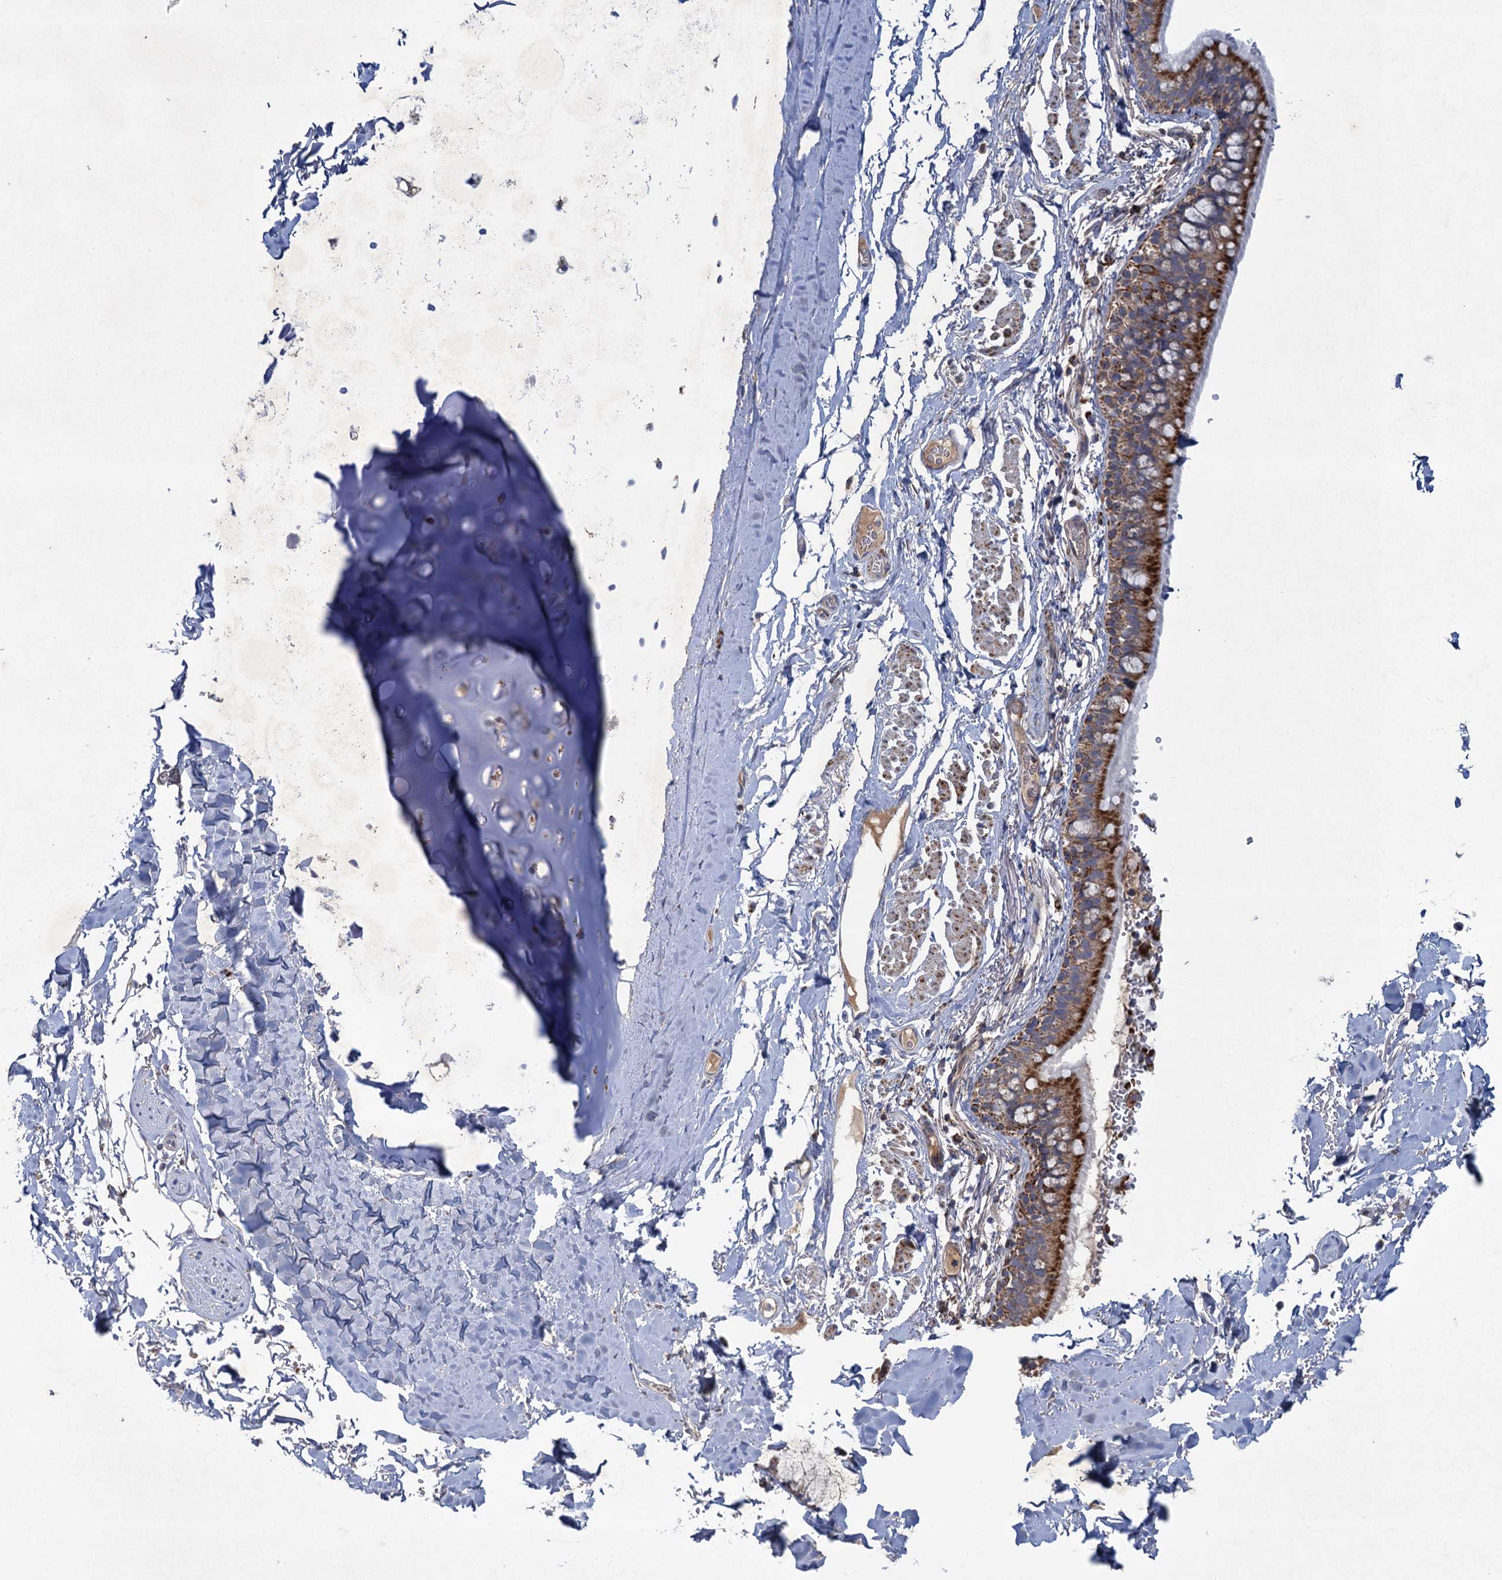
{"staining": {"intensity": "moderate", "quantity": "25%-75%", "location": "cytoplasmic/membranous"}, "tissue": "adipose tissue", "cell_type": "Adipocytes", "image_type": "normal", "snomed": [{"axis": "morphology", "description": "Normal tissue, NOS"}, {"axis": "topography", "description": "Lymph node"}, {"axis": "topography", "description": "Bronchus"}], "caption": "Immunohistochemical staining of benign adipose tissue demonstrates medium levels of moderate cytoplasmic/membranous expression in approximately 25%-75% of adipocytes. Ihc stains the protein in brown and the nuclei are stained blue.", "gene": "GTPBP3", "patient": {"sex": "male", "age": 63}}